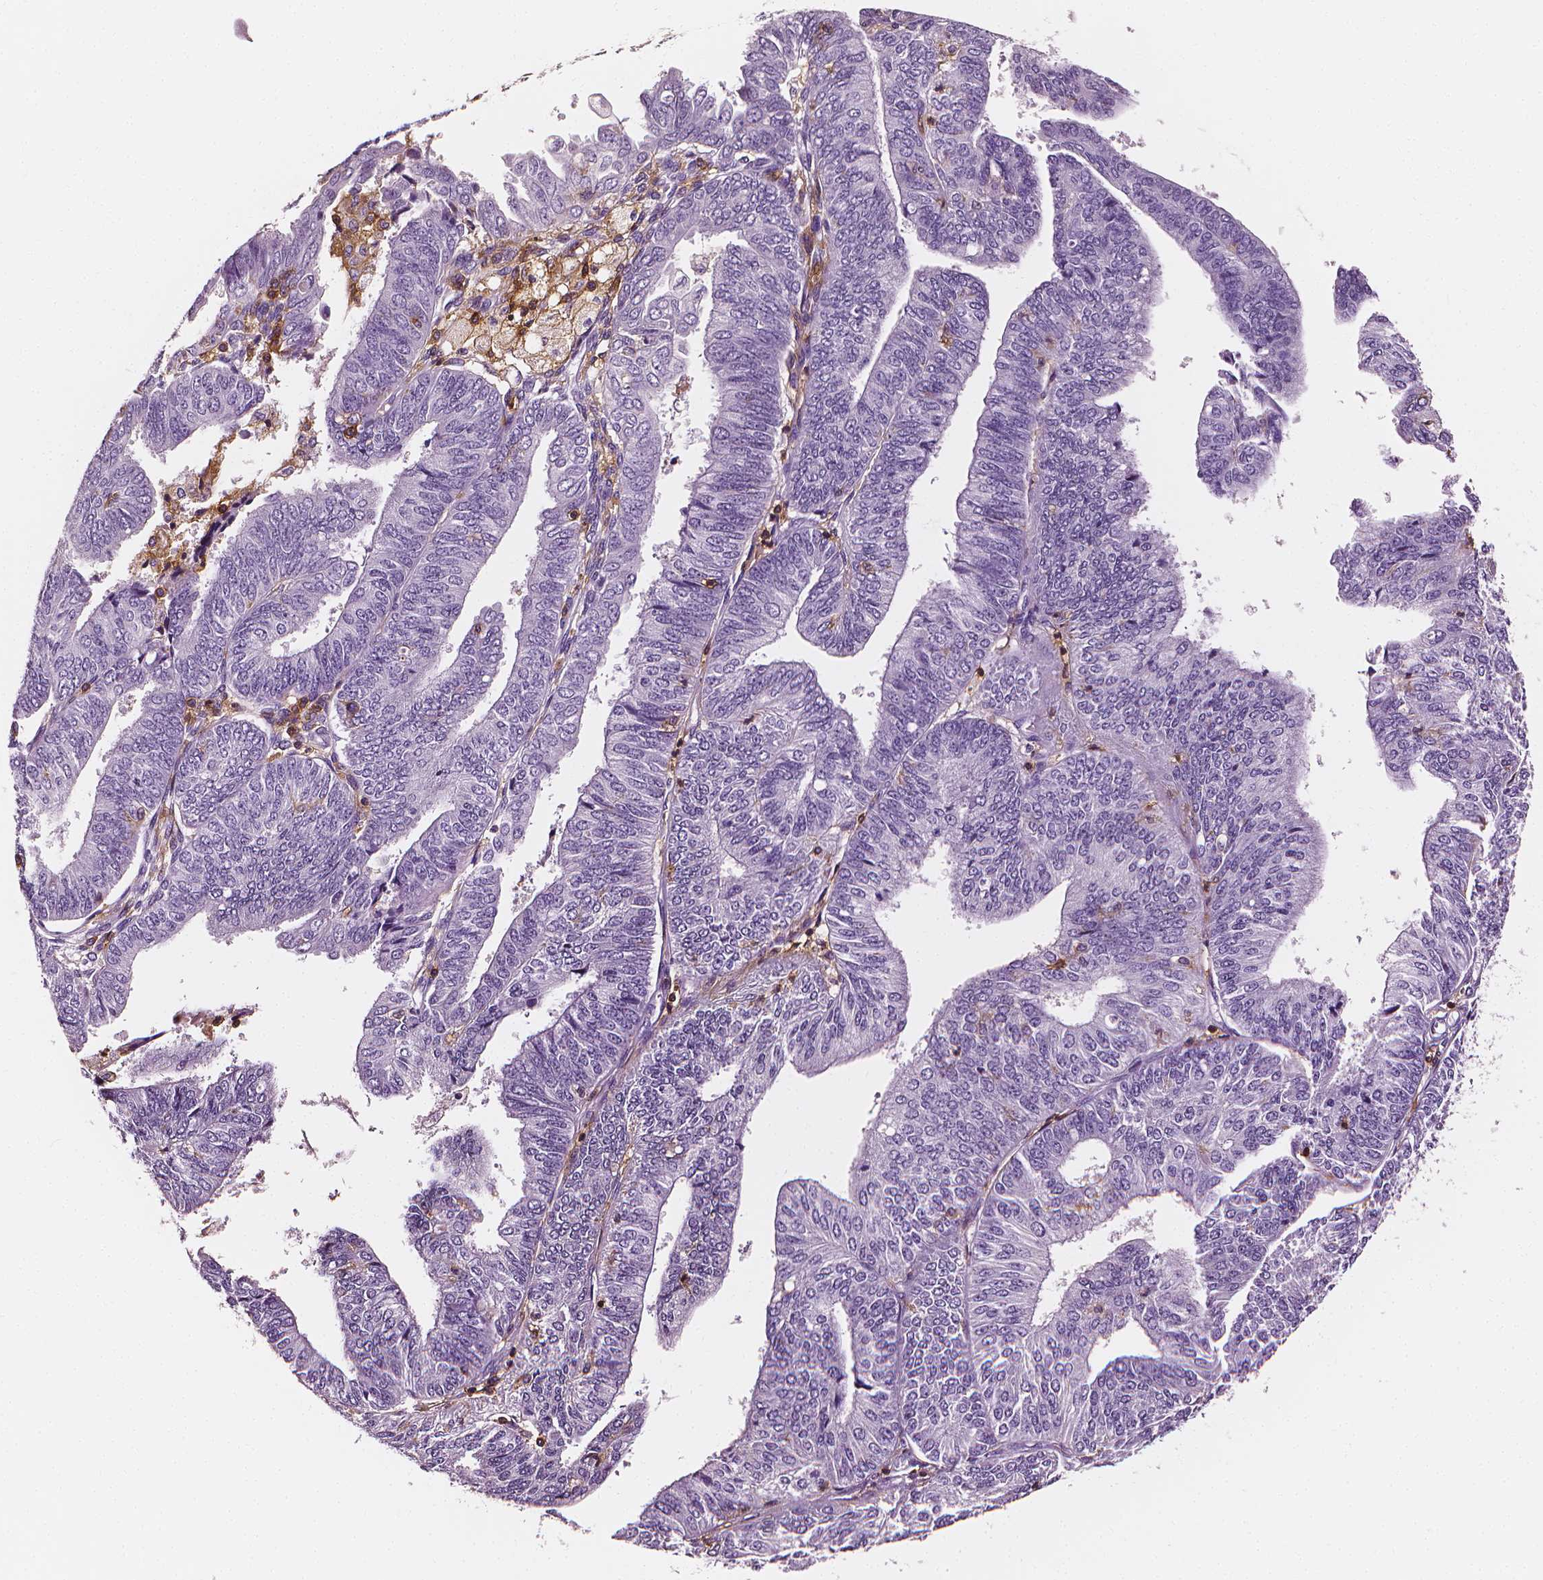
{"staining": {"intensity": "negative", "quantity": "none", "location": "none"}, "tissue": "endometrial cancer", "cell_type": "Tumor cells", "image_type": "cancer", "snomed": [{"axis": "morphology", "description": "Adenocarcinoma, NOS"}, {"axis": "topography", "description": "Endometrium"}], "caption": "Image shows no protein expression in tumor cells of adenocarcinoma (endometrial) tissue.", "gene": "PTPRC", "patient": {"sex": "female", "age": 58}}